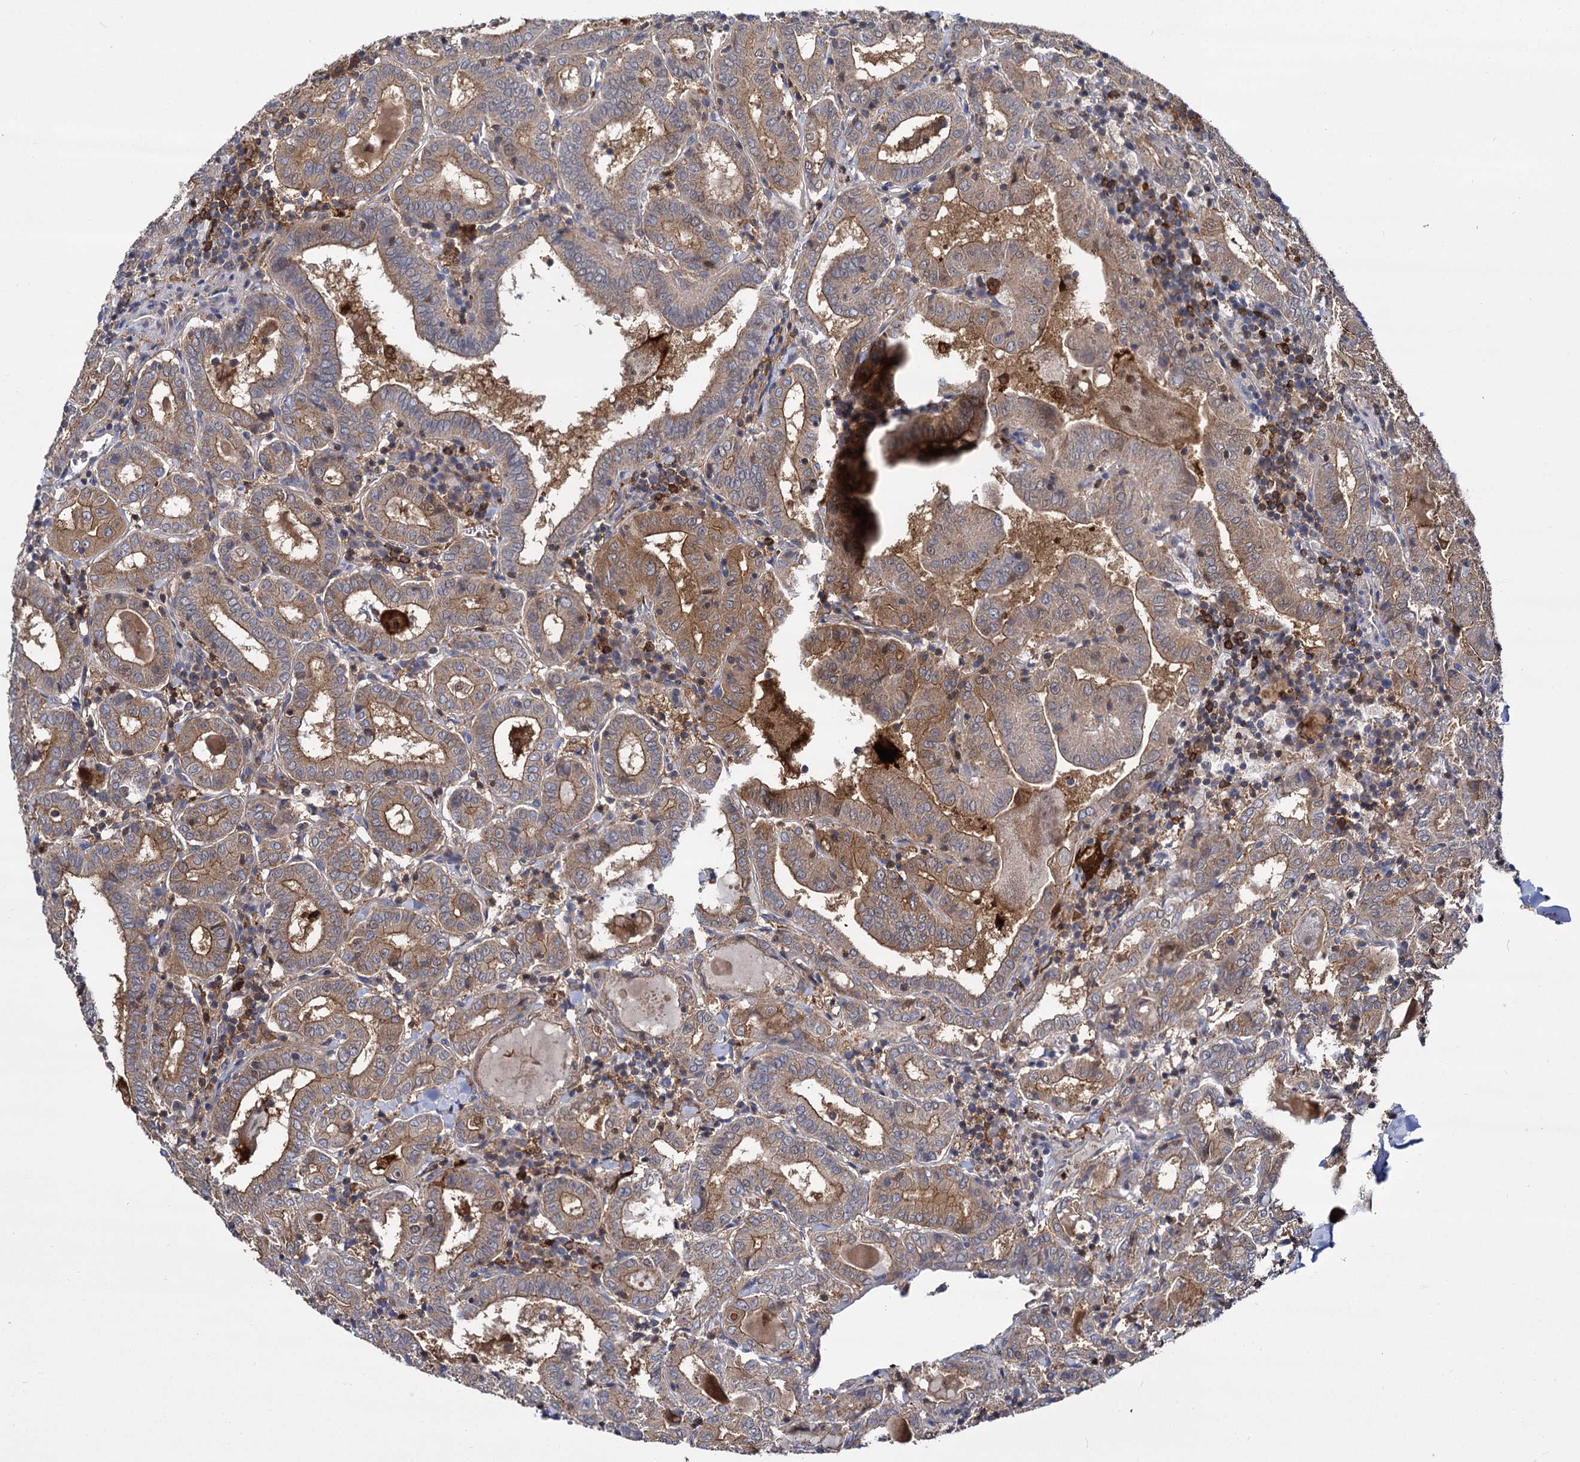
{"staining": {"intensity": "moderate", "quantity": ">75%", "location": "cytoplasmic/membranous"}, "tissue": "thyroid cancer", "cell_type": "Tumor cells", "image_type": "cancer", "snomed": [{"axis": "morphology", "description": "Papillary adenocarcinoma, NOS"}, {"axis": "topography", "description": "Thyroid gland"}], "caption": "Approximately >75% of tumor cells in thyroid cancer (papillary adenocarcinoma) show moderate cytoplasmic/membranous protein expression as visualized by brown immunohistochemical staining.", "gene": "GCLC", "patient": {"sex": "female", "age": 72}}